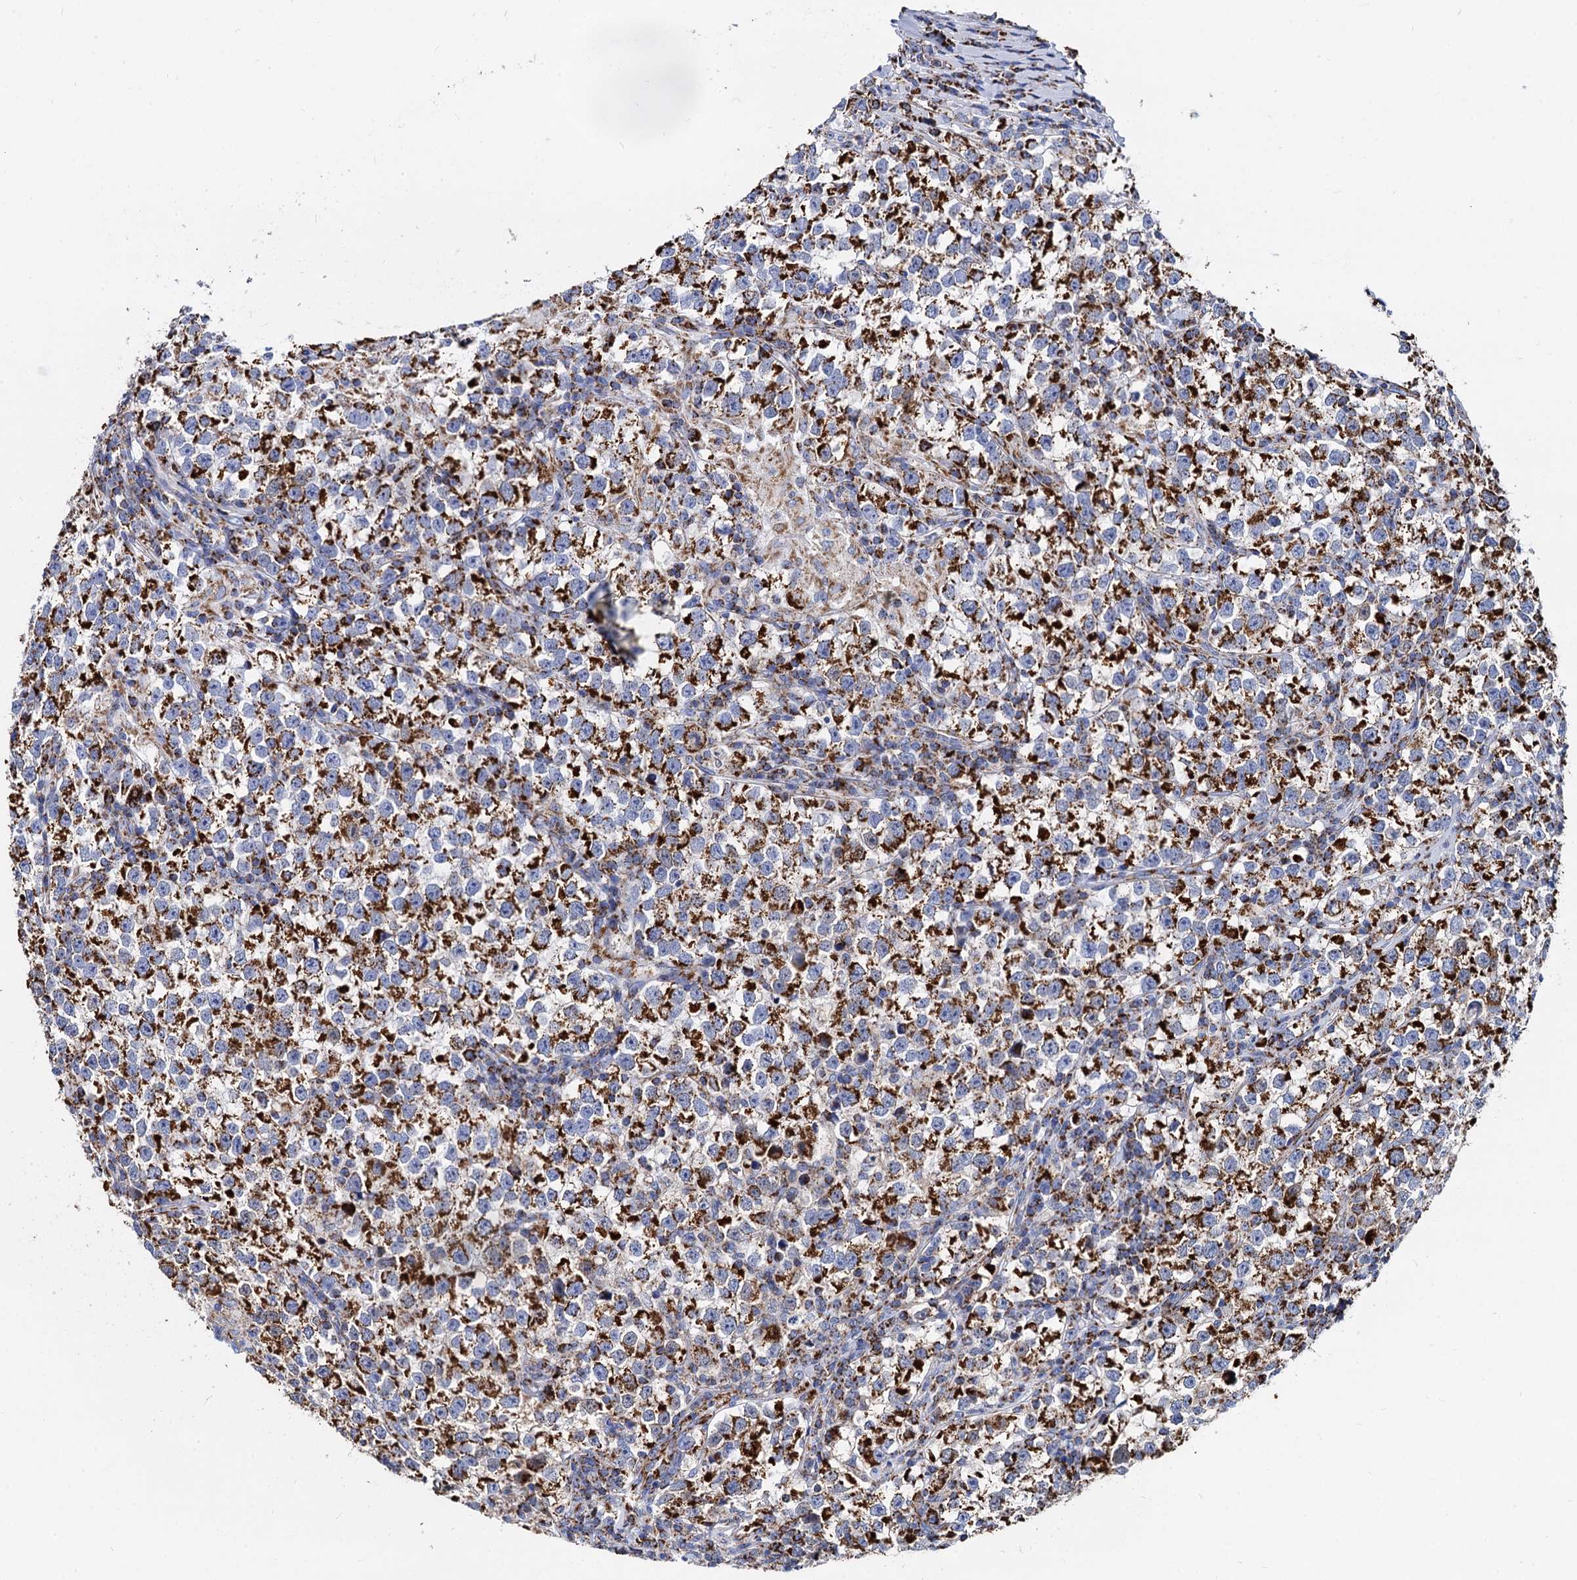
{"staining": {"intensity": "strong", "quantity": ">75%", "location": "cytoplasmic/membranous"}, "tissue": "testis cancer", "cell_type": "Tumor cells", "image_type": "cancer", "snomed": [{"axis": "morphology", "description": "Normal tissue, NOS"}, {"axis": "morphology", "description": "Seminoma, NOS"}, {"axis": "topography", "description": "Testis"}], "caption": "Testis cancer stained for a protein exhibits strong cytoplasmic/membranous positivity in tumor cells.", "gene": "TIMM10", "patient": {"sex": "male", "age": 43}}